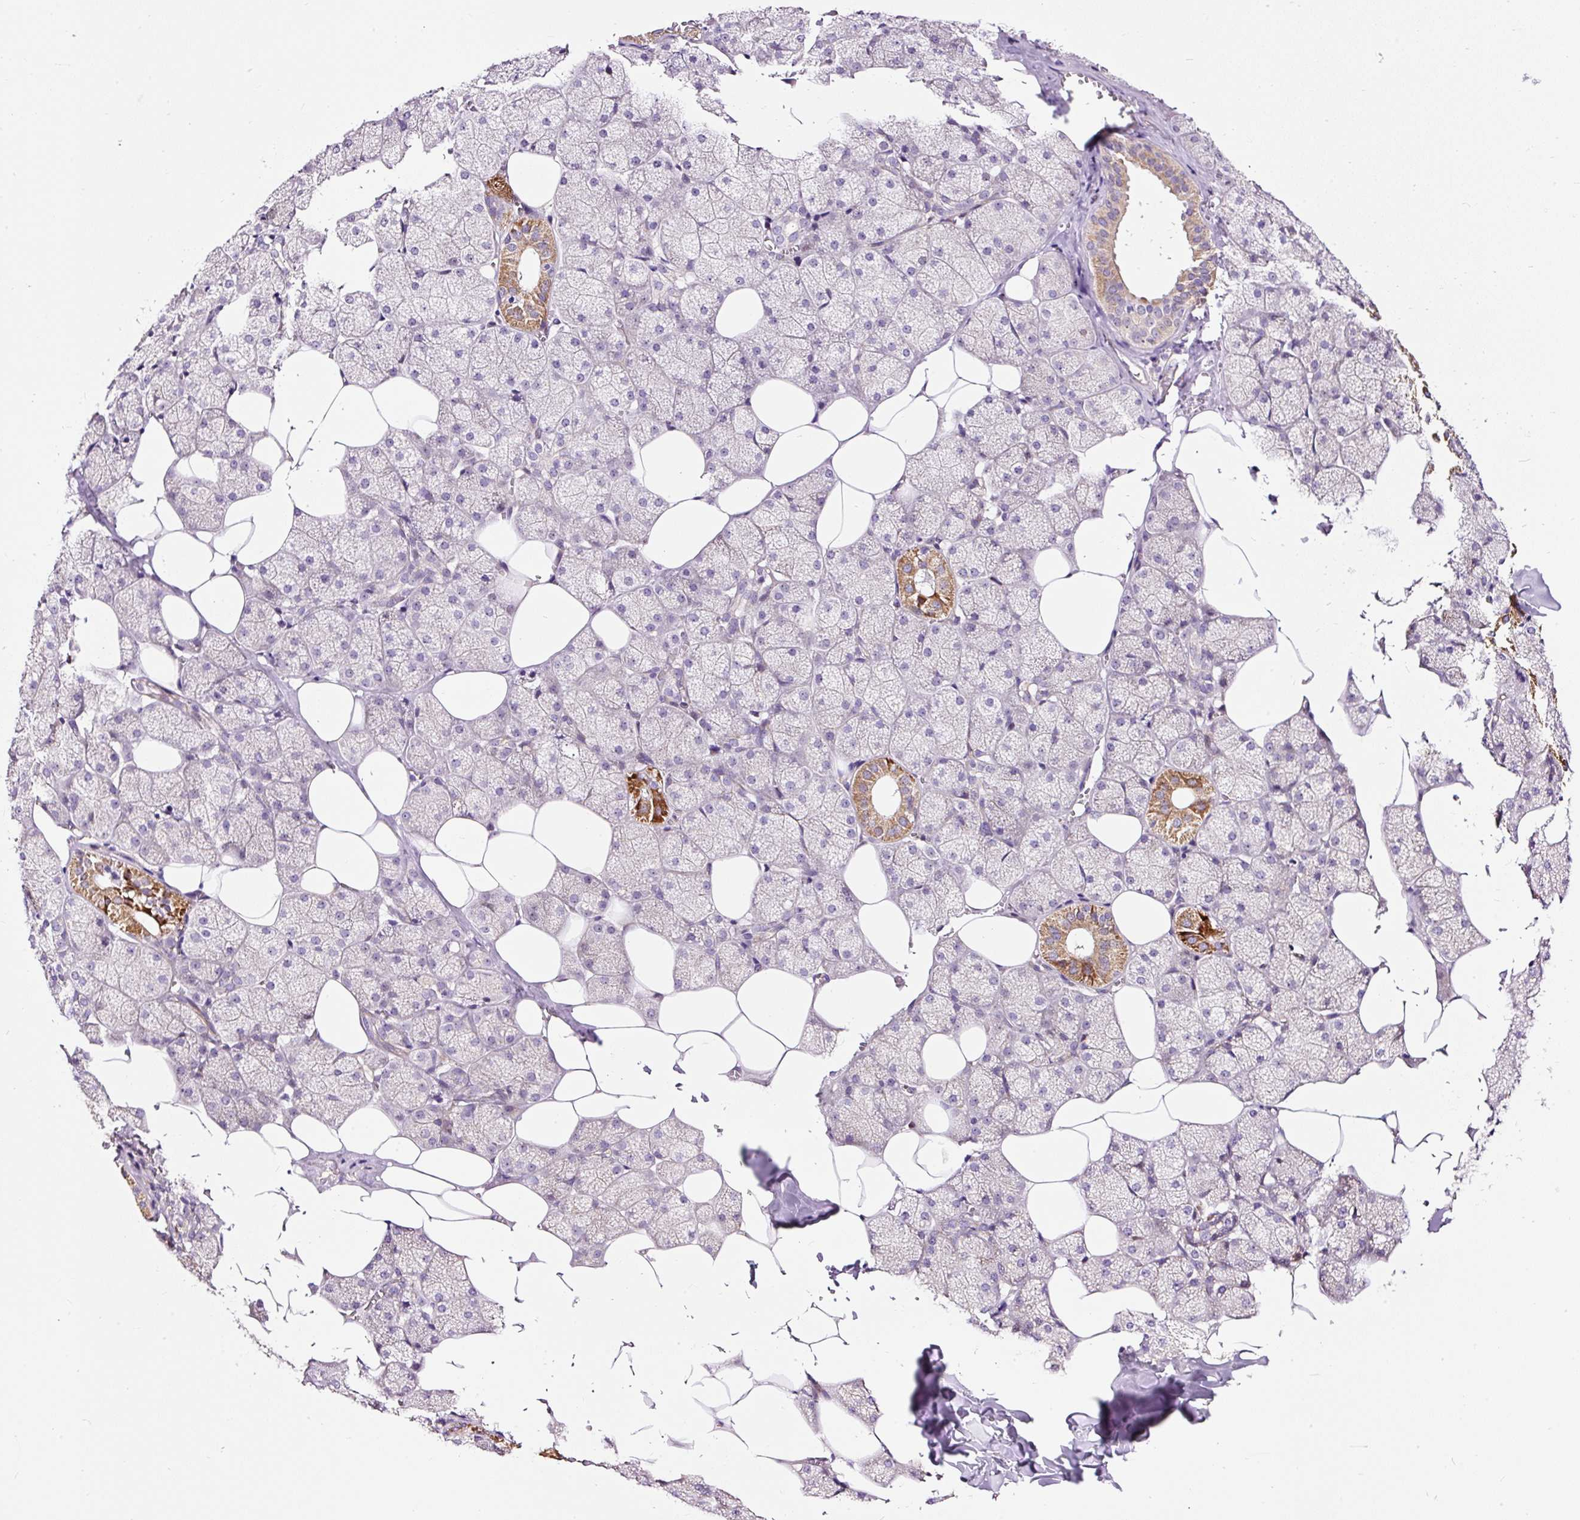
{"staining": {"intensity": "strong", "quantity": "<25%", "location": "cytoplasmic/membranous"}, "tissue": "salivary gland", "cell_type": "Glandular cells", "image_type": "normal", "snomed": [{"axis": "morphology", "description": "Normal tissue, NOS"}, {"axis": "topography", "description": "Salivary gland"}, {"axis": "topography", "description": "Peripheral nerve tissue"}], "caption": "Normal salivary gland reveals strong cytoplasmic/membranous positivity in about <25% of glandular cells.", "gene": "BOLA3", "patient": {"sex": "male", "age": 38}}